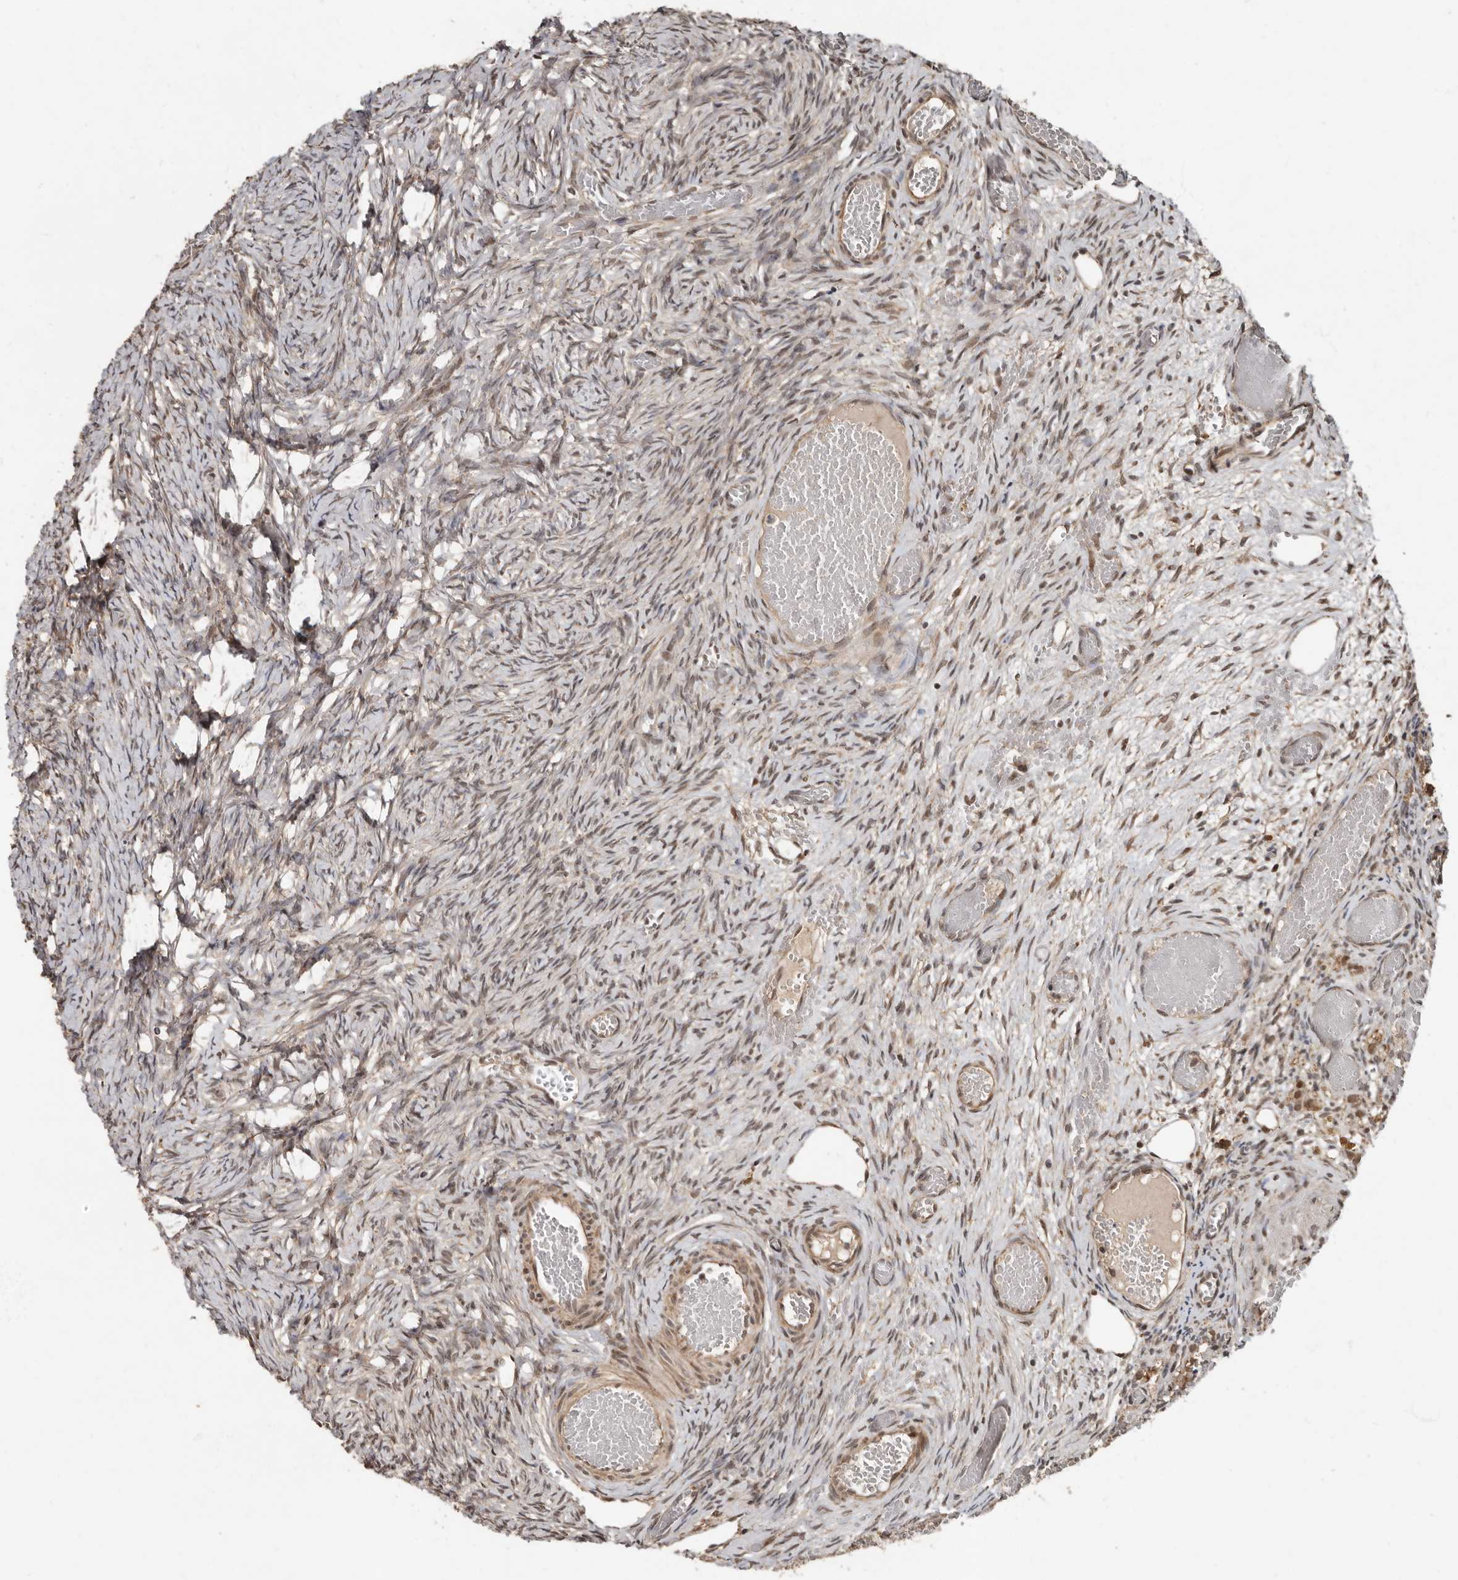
{"staining": {"intensity": "moderate", "quantity": "<25%", "location": "nuclear"}, "tissue": "ovary", "cell_type": "Ovarian stroma cells", "image_type": "normal", "snomed": [{"axis": "morphology", "description": "Adenocarcinoma, NOS"}, {"axis": "topography", "description": "Endometrium"}], "caption": "Protein expression analysis of normal ovary demonstrates moderate nuclear staining in about <25% of ovarian stroma cells.", "gene": "LRGUK", "patient": {"sex": "female", "age": 32}}